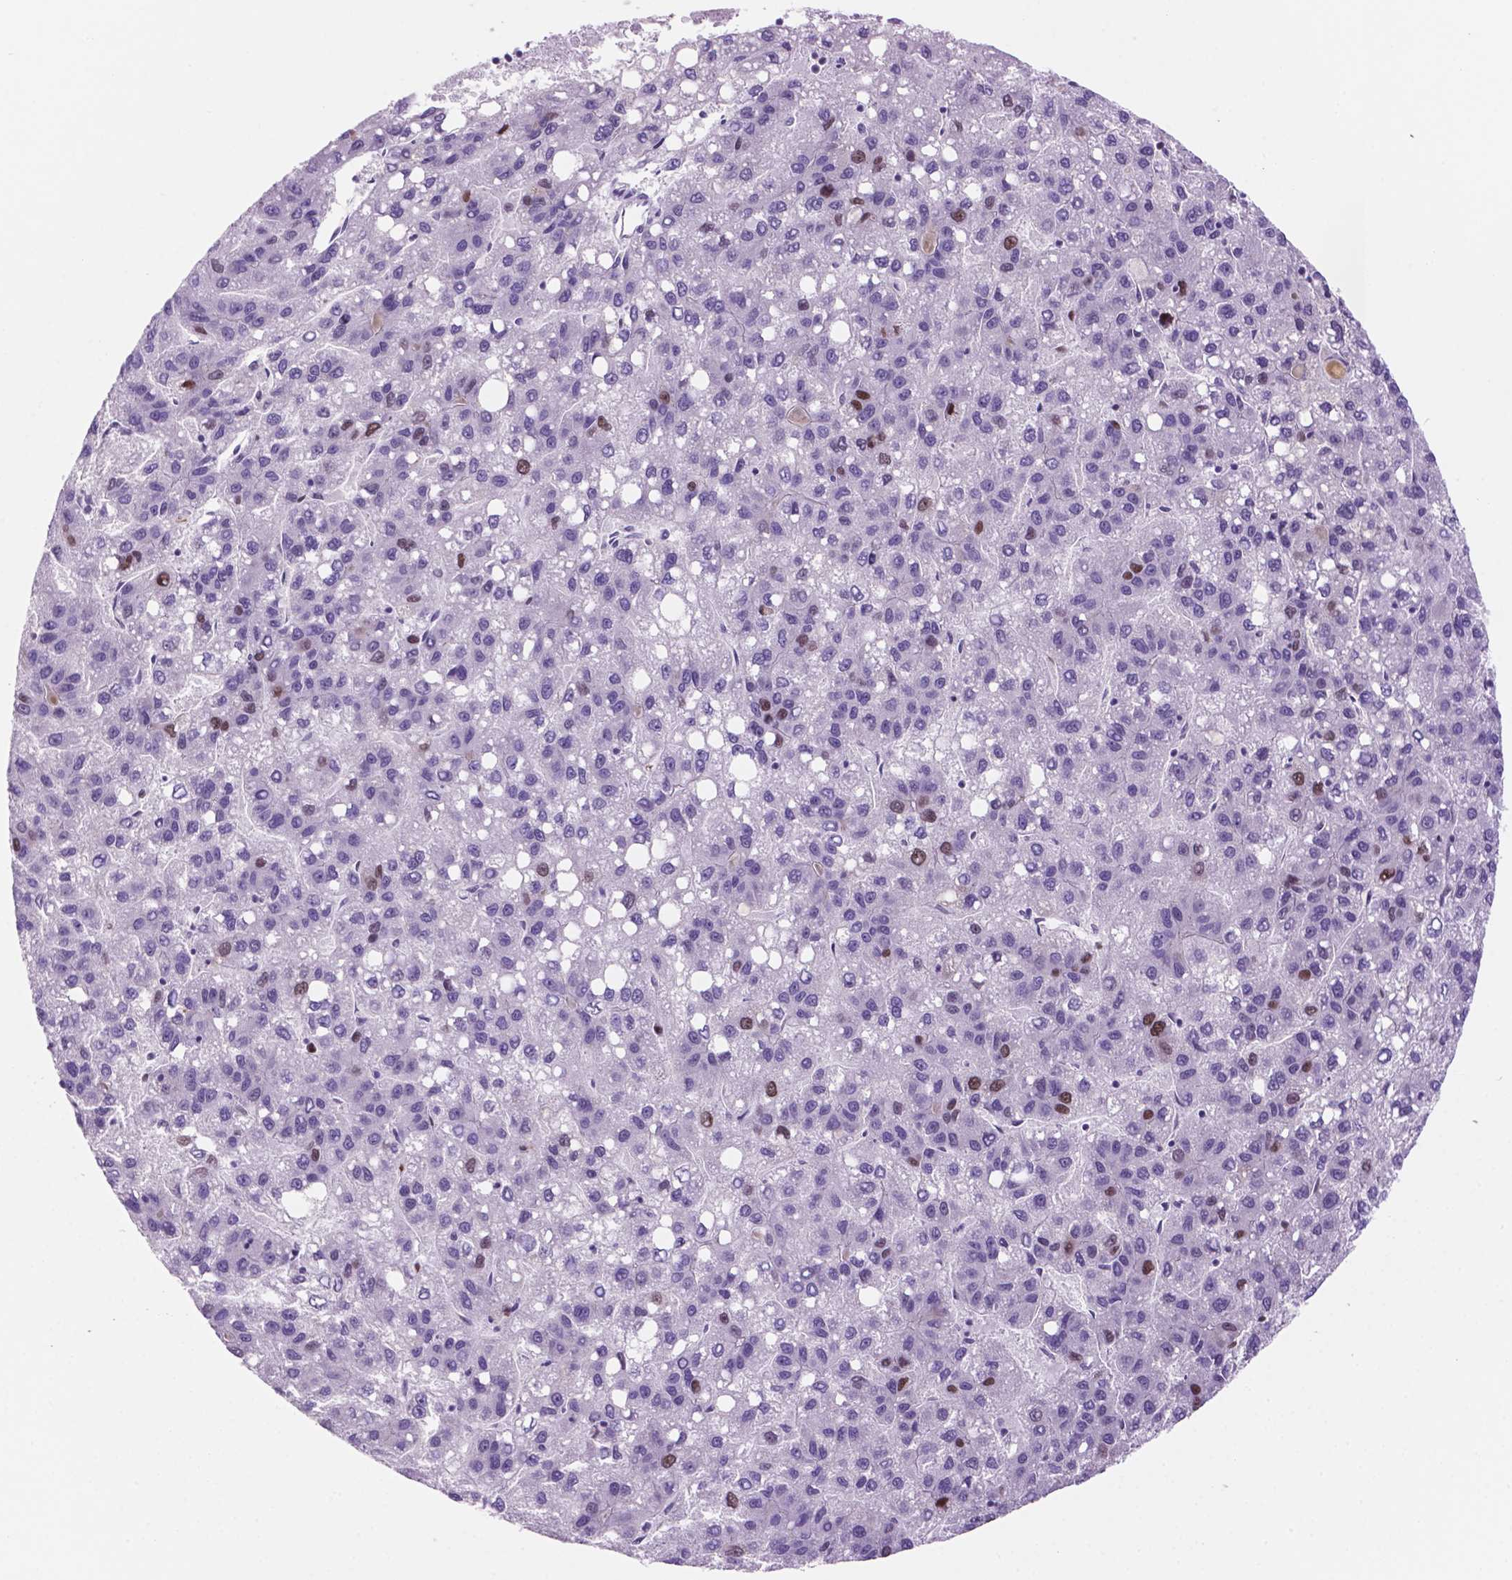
{"staining": {"intensity": "moderate", "quantity": "<25%", "location": "nuclear"}, "tissue": "liver cancer", "cell_type": "Tumor cells", "image_type": "cancer", "snomed": [{"axis": "morphology", "description": "Carcinoma, Hepatocellular, NOS"}, {"axis": "topography", "description": "Liver"}], "caption": "A brown stain labels moderate nuclear expression of a protein in hepatocellular carcinoma (liver) tumor cells.", "gene": "NCAPH2", "patient": {"sex": "female", "age": 82}}